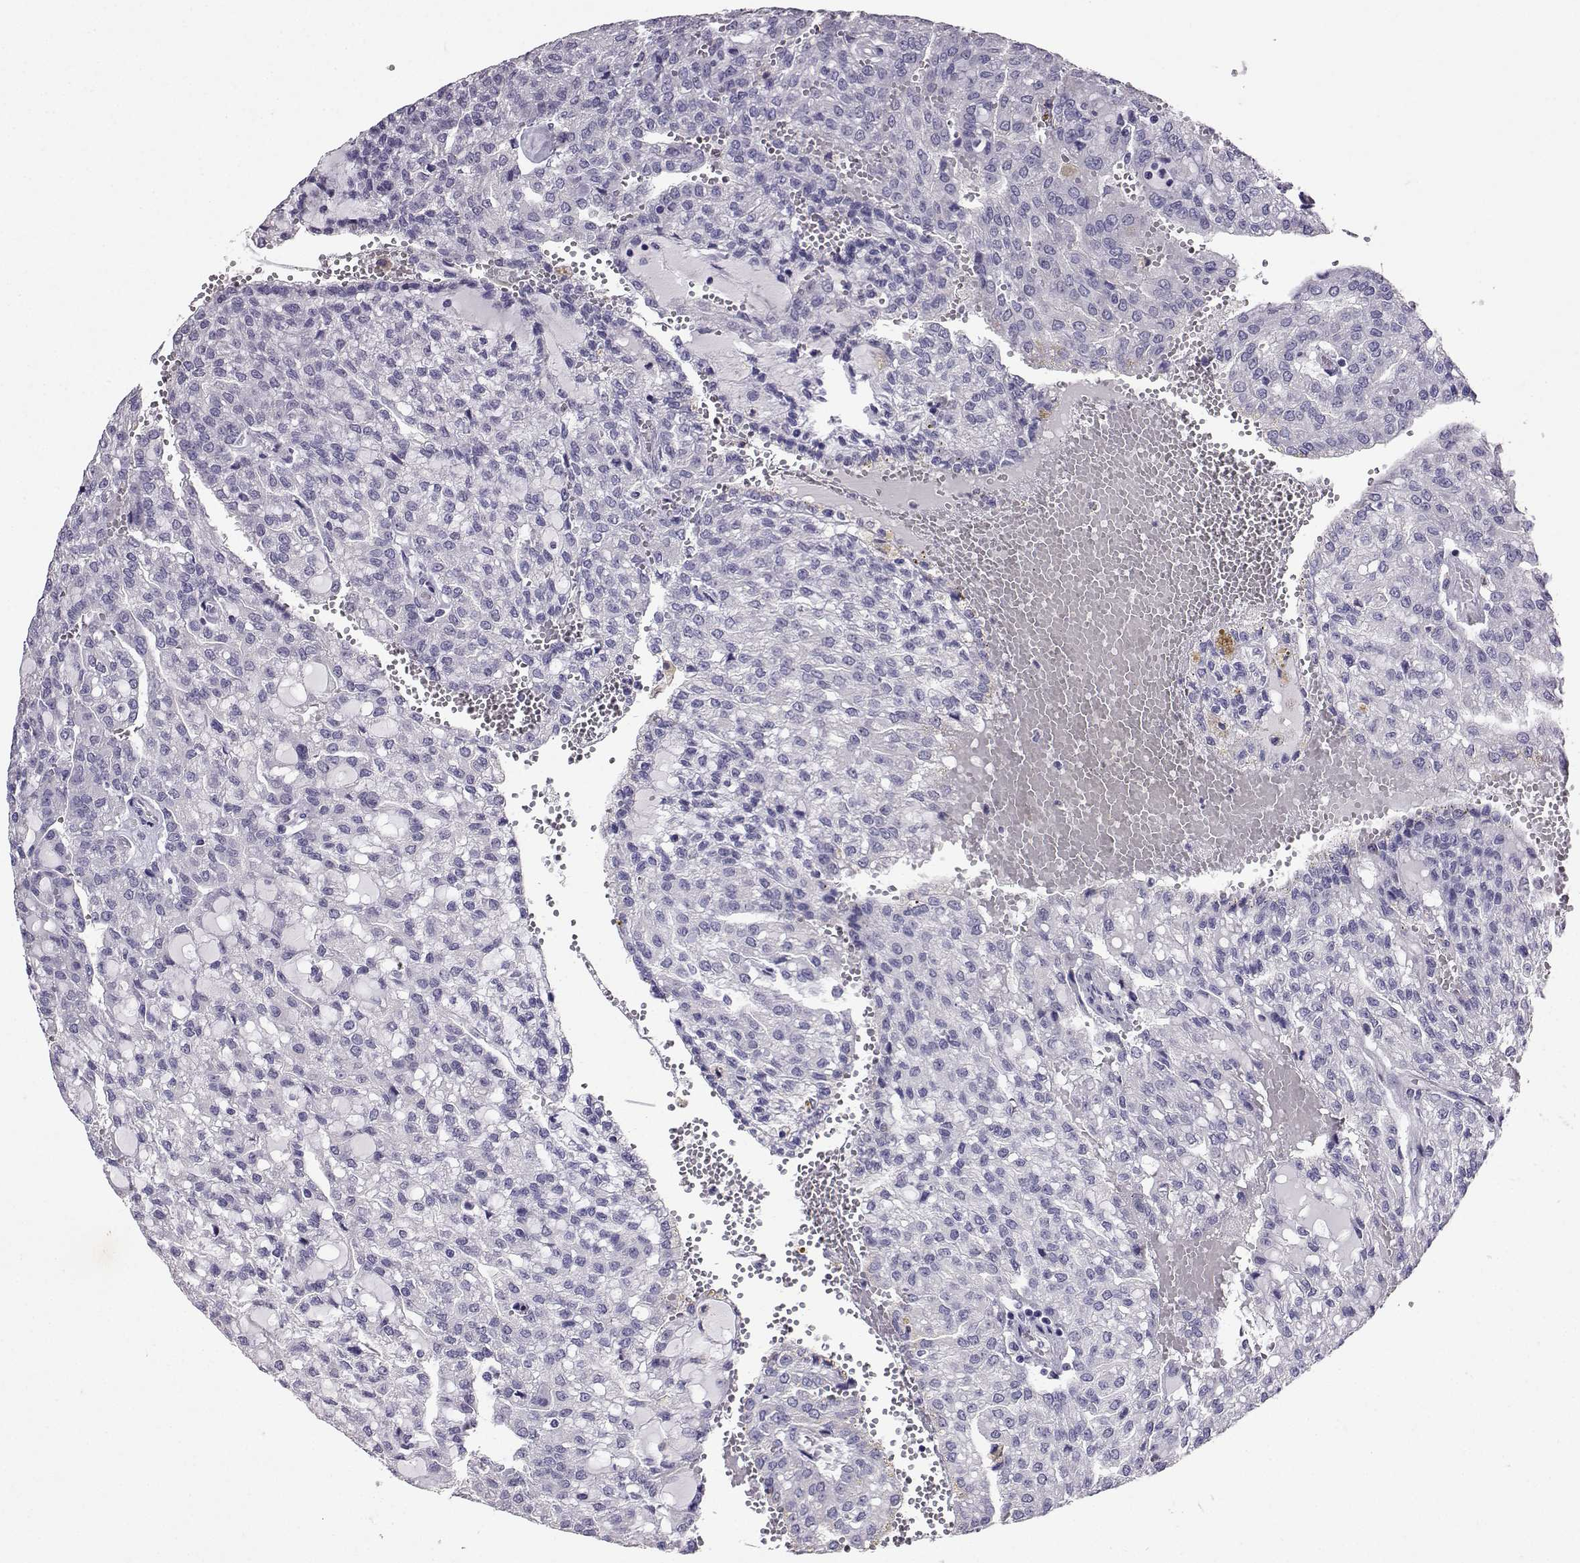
{"staining": {"intensity": "negative", "quantity": "none", "location": "none"}, "tissue": "renal cancer", "cell_type": "Tumor cells", "image_type": "cancer", "snomed": [{"axis": "morphology", "description": "Adenocarcinoma, NOS"}, {"axis": "topography", "description": "Kidney"}], "caption": "This histopathology image is of adenocarcinoma (renal) stained with immunohistochemistry to label a protein in brown with the nuclei are counter-stained blue. There is no positivity in tumor cells.", "gene": "SPAG11B", "patient": {"sex": "male", "age": 63}}